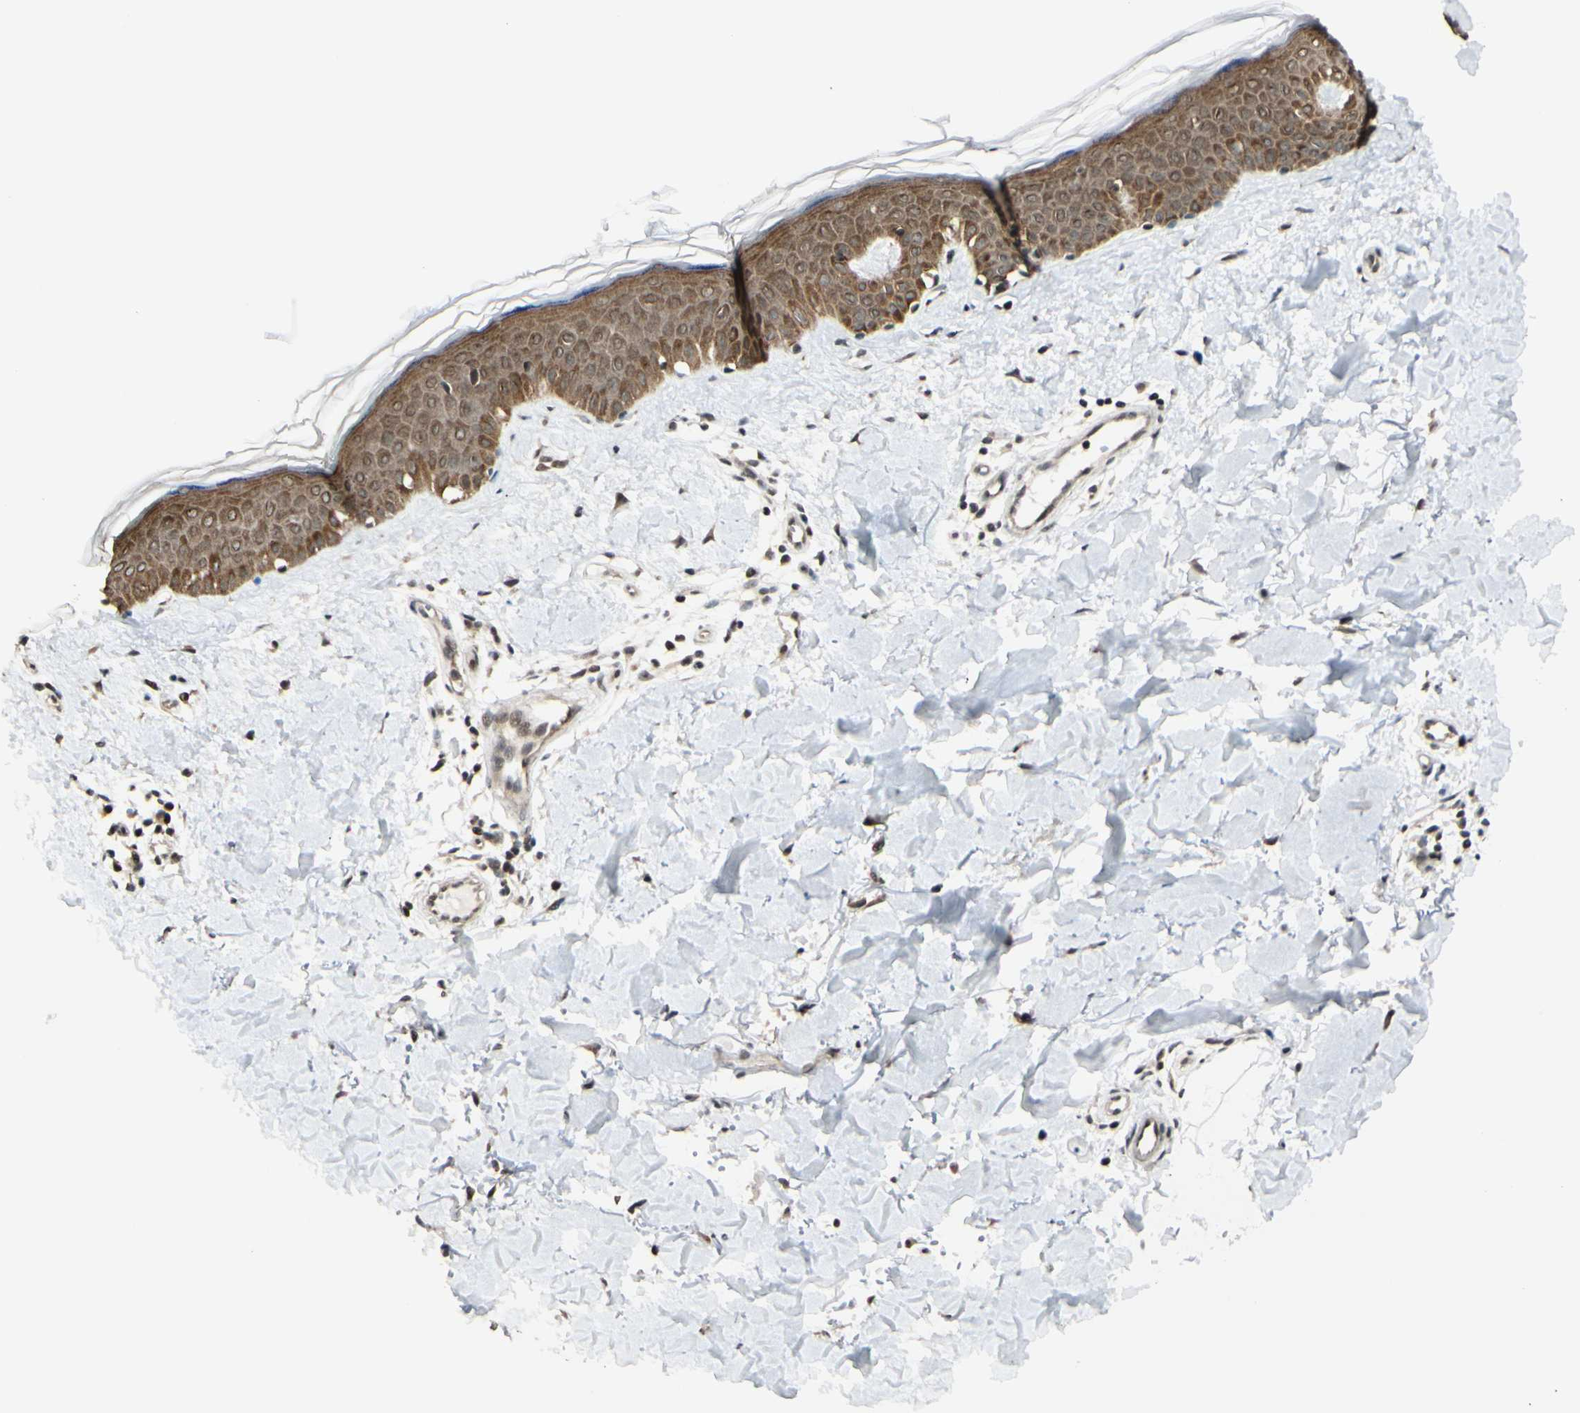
{"staining": {"intensity": "moderate", "quantity": "25%-75%", "location": "cytoplasmic/membranous,nuclear"}, "tissue": "skin", "cell_type": "Fibroblasts", "image_type": "normal", "snomed": [{"axis": "morphology", "description": "Normal tissue, NOS"}, {"axis": "topography", "description": "Skin"}], "caption": "The micrograph reveals staining of unremarkable skin, revealing moderate cytoplasmic/membranous,nuclear protein expression (brown color) within fibroblasts. (DAB (3,3'-diaminobenzidine) = brown stain, brightfield microscopy at high magnification).", "gene": "BRMS1", "patient": {"sex": "male", "age": 67}}